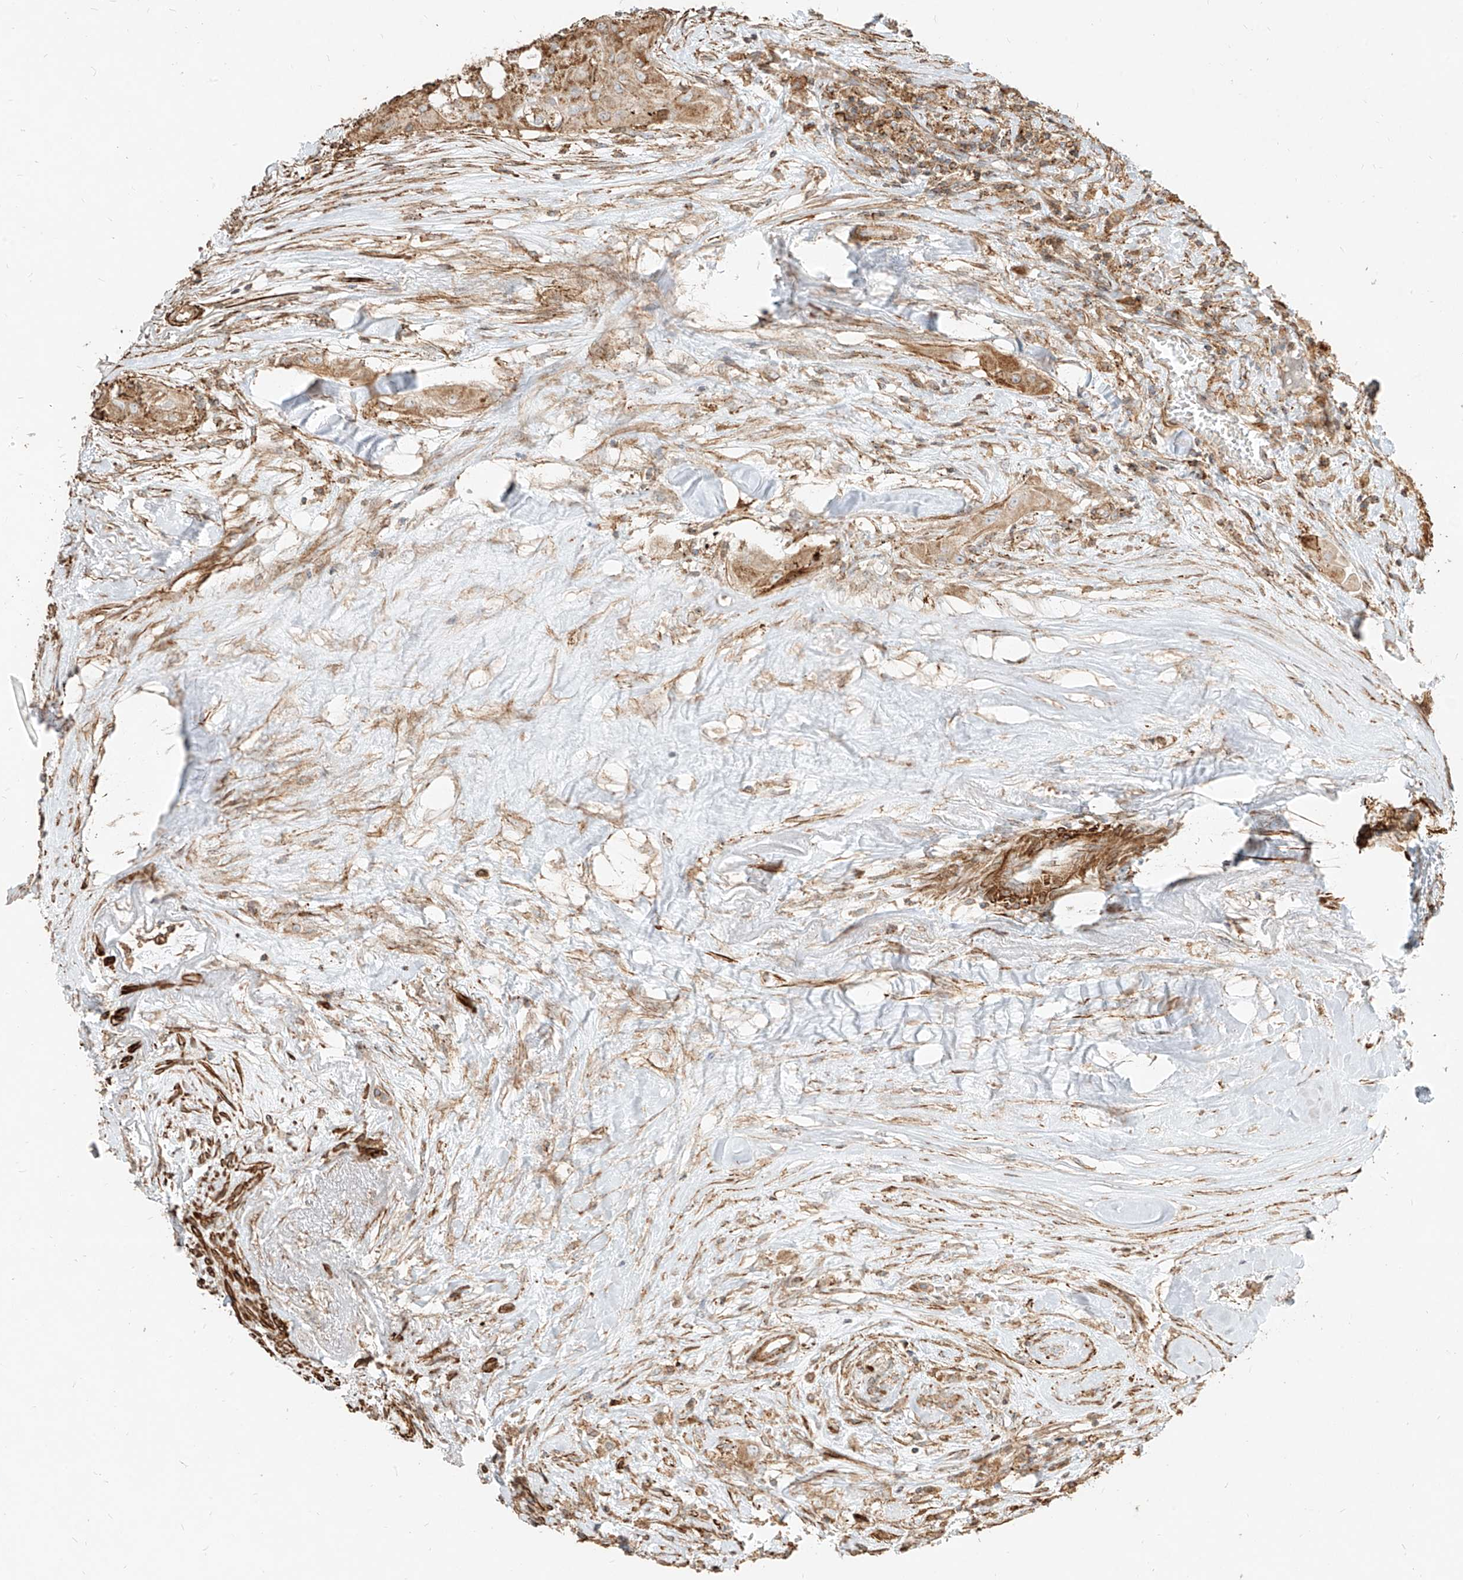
{"staining": {"intensity": "weak", "quantity": ">75%", "location": "cytoplasmic/membranous"}, "tissue": "thyroid cancer", "cell_type": "Tumor cells", "image_type": "cancer", "snomed": [{"axis": "morphology", "description": "Papillary adenocarcinoma, NOS"}, {"axis": "topography", "description": "Thyroid gland"}], "caption": "Thyroid cancer (papillary adenocarcinoma) stained with DAB IHC demonstrates low levels of weak cytoplasmic/membranous expression in approximately >75% of tumor cells.", "gene": "MTX2", "patient": {"sex": "female", "age": 59}}